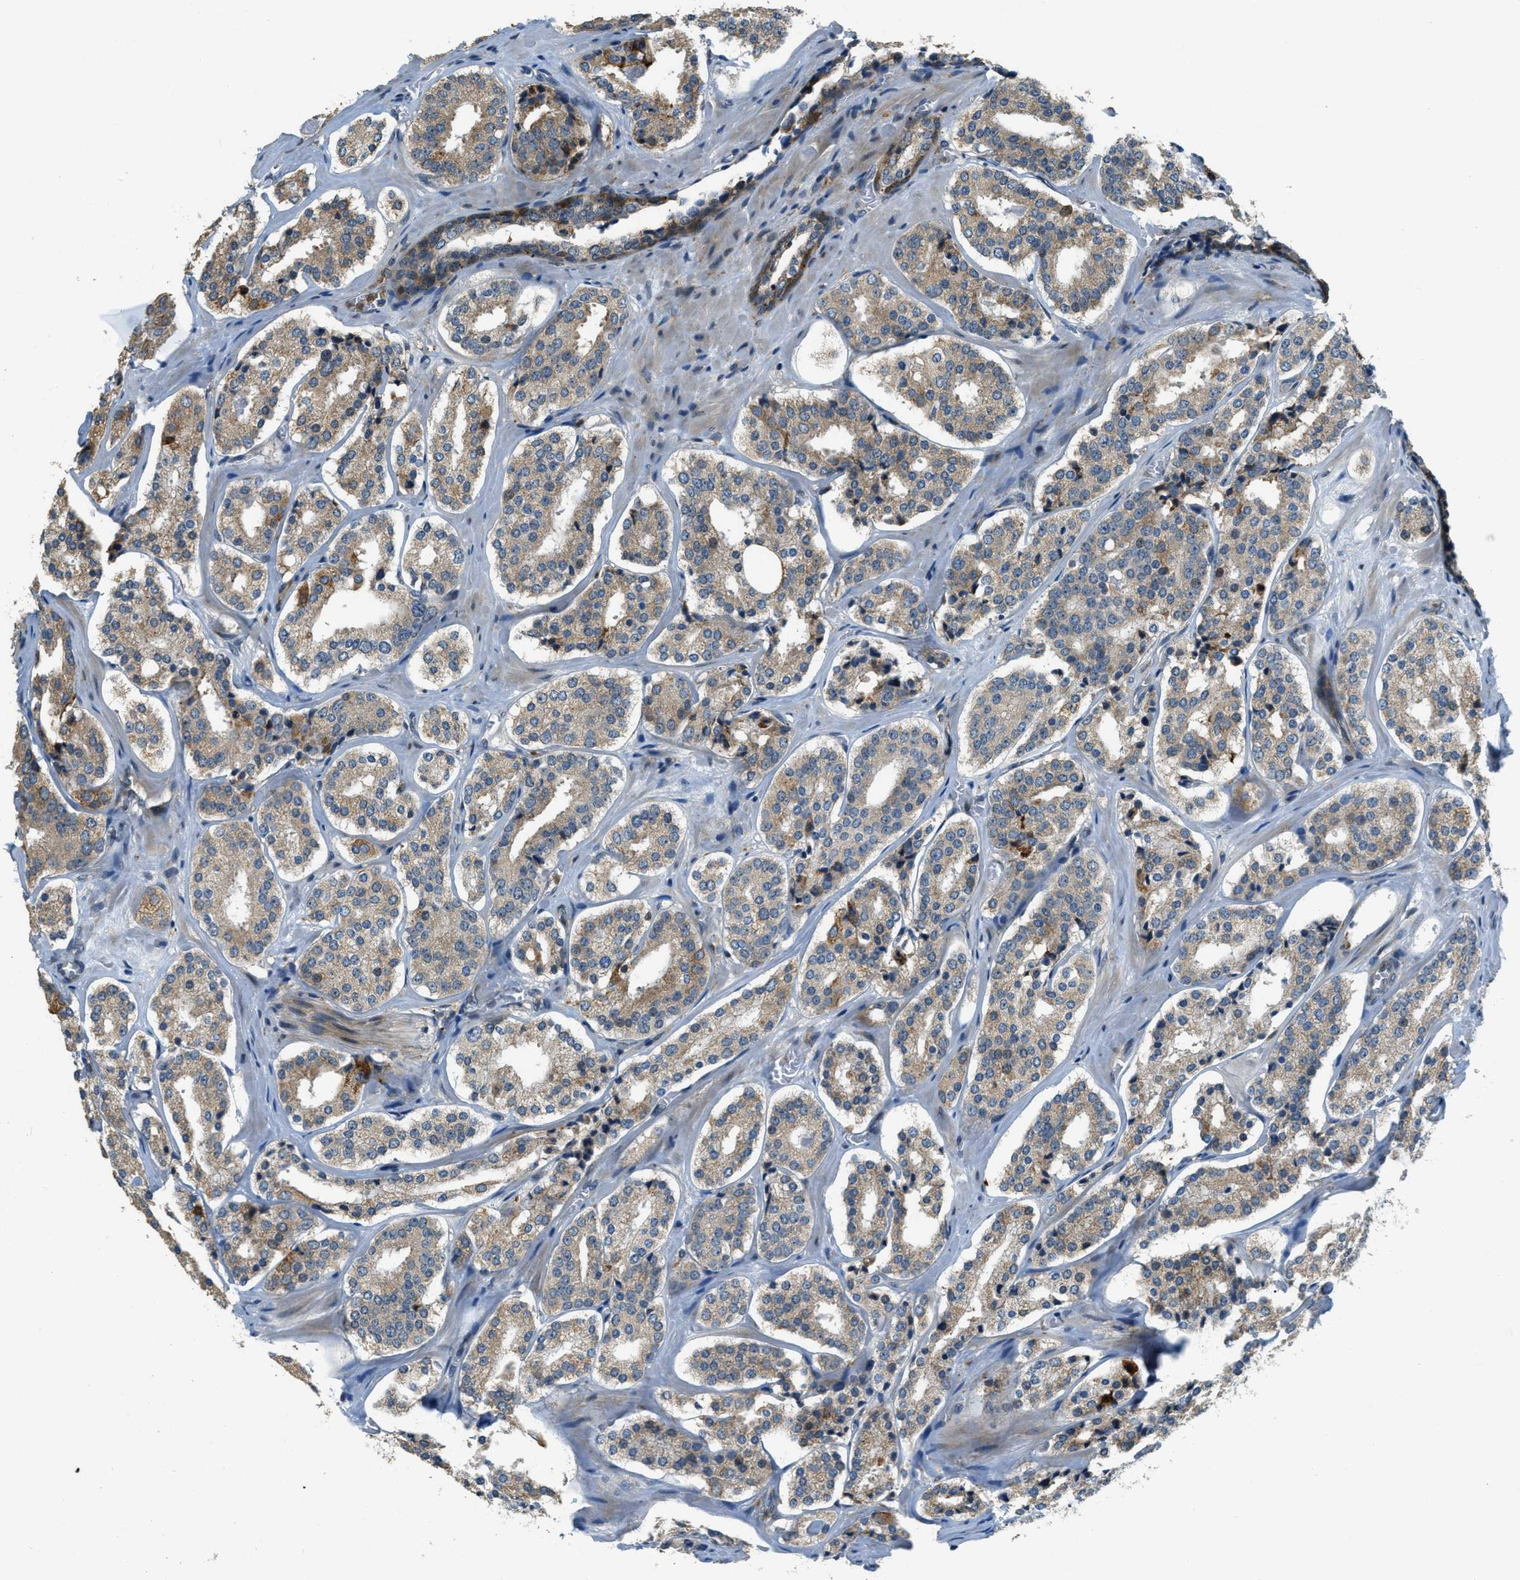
{"staining": {"intensity": "weak", "quantity": ">75%", "location": "cytoplasmic/membranous"}, "tissue": "prostate cancer", "cell_type": "Tumor cells", "image_type": "cancer", "snomed": [{"axis": "morphology", "description": "Adenocarcinoma, High grade"}, {"axis": "topography", "description": "Prostate"}], "caption": "Weak cytoplasmic/membranous protein staining is seen in approximately >75% of tumor cells in high-grade adenocarcinoma (prostate). The staining was performed using DAB, with brown indicating positive protein expression. Nuclei are stained blue with hematoxylin.", "gene": "HERC2", "patient": {"sex": "male", "age": 60}}